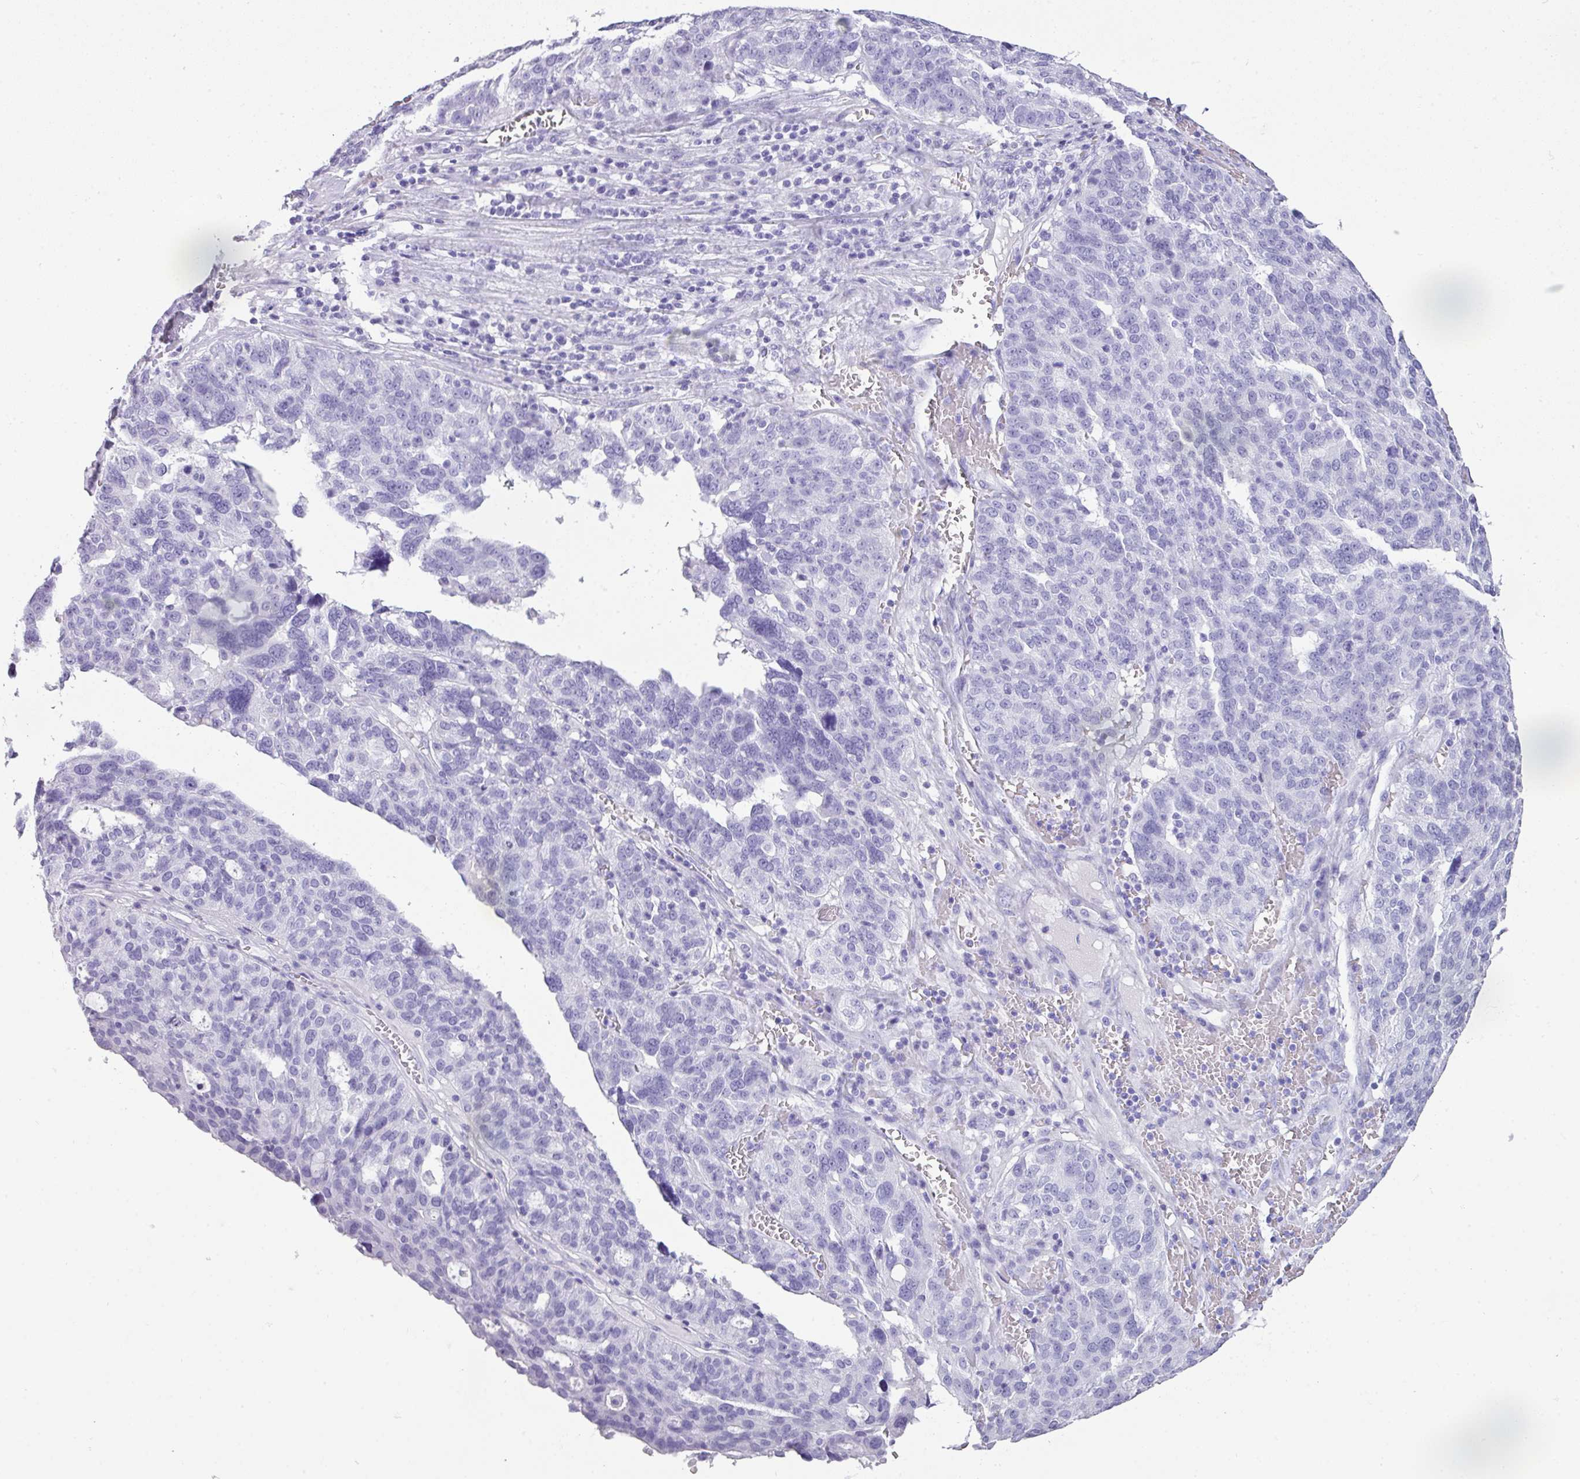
{"staining": {"intensity": "negative", "quantity": "none", "location": "none"}, "tissue": "ovarian cancer", "cell_type": "Tumor cells", "image_type": "cancer", "snomed": [{"axis": "morphology", "description": "Cystadenocarcinoma, serous, NOS"}, {"axis": "topography", "description": "Ovary"}], "caption": "A high-resolution histopathology image shows immunohistochemistry (IHC) staining of ovarian cancer, which demonstrates no significant positivity in tumor cells.", "gene": "TNP1", "patient": {"sex": "female", "age": 59}}